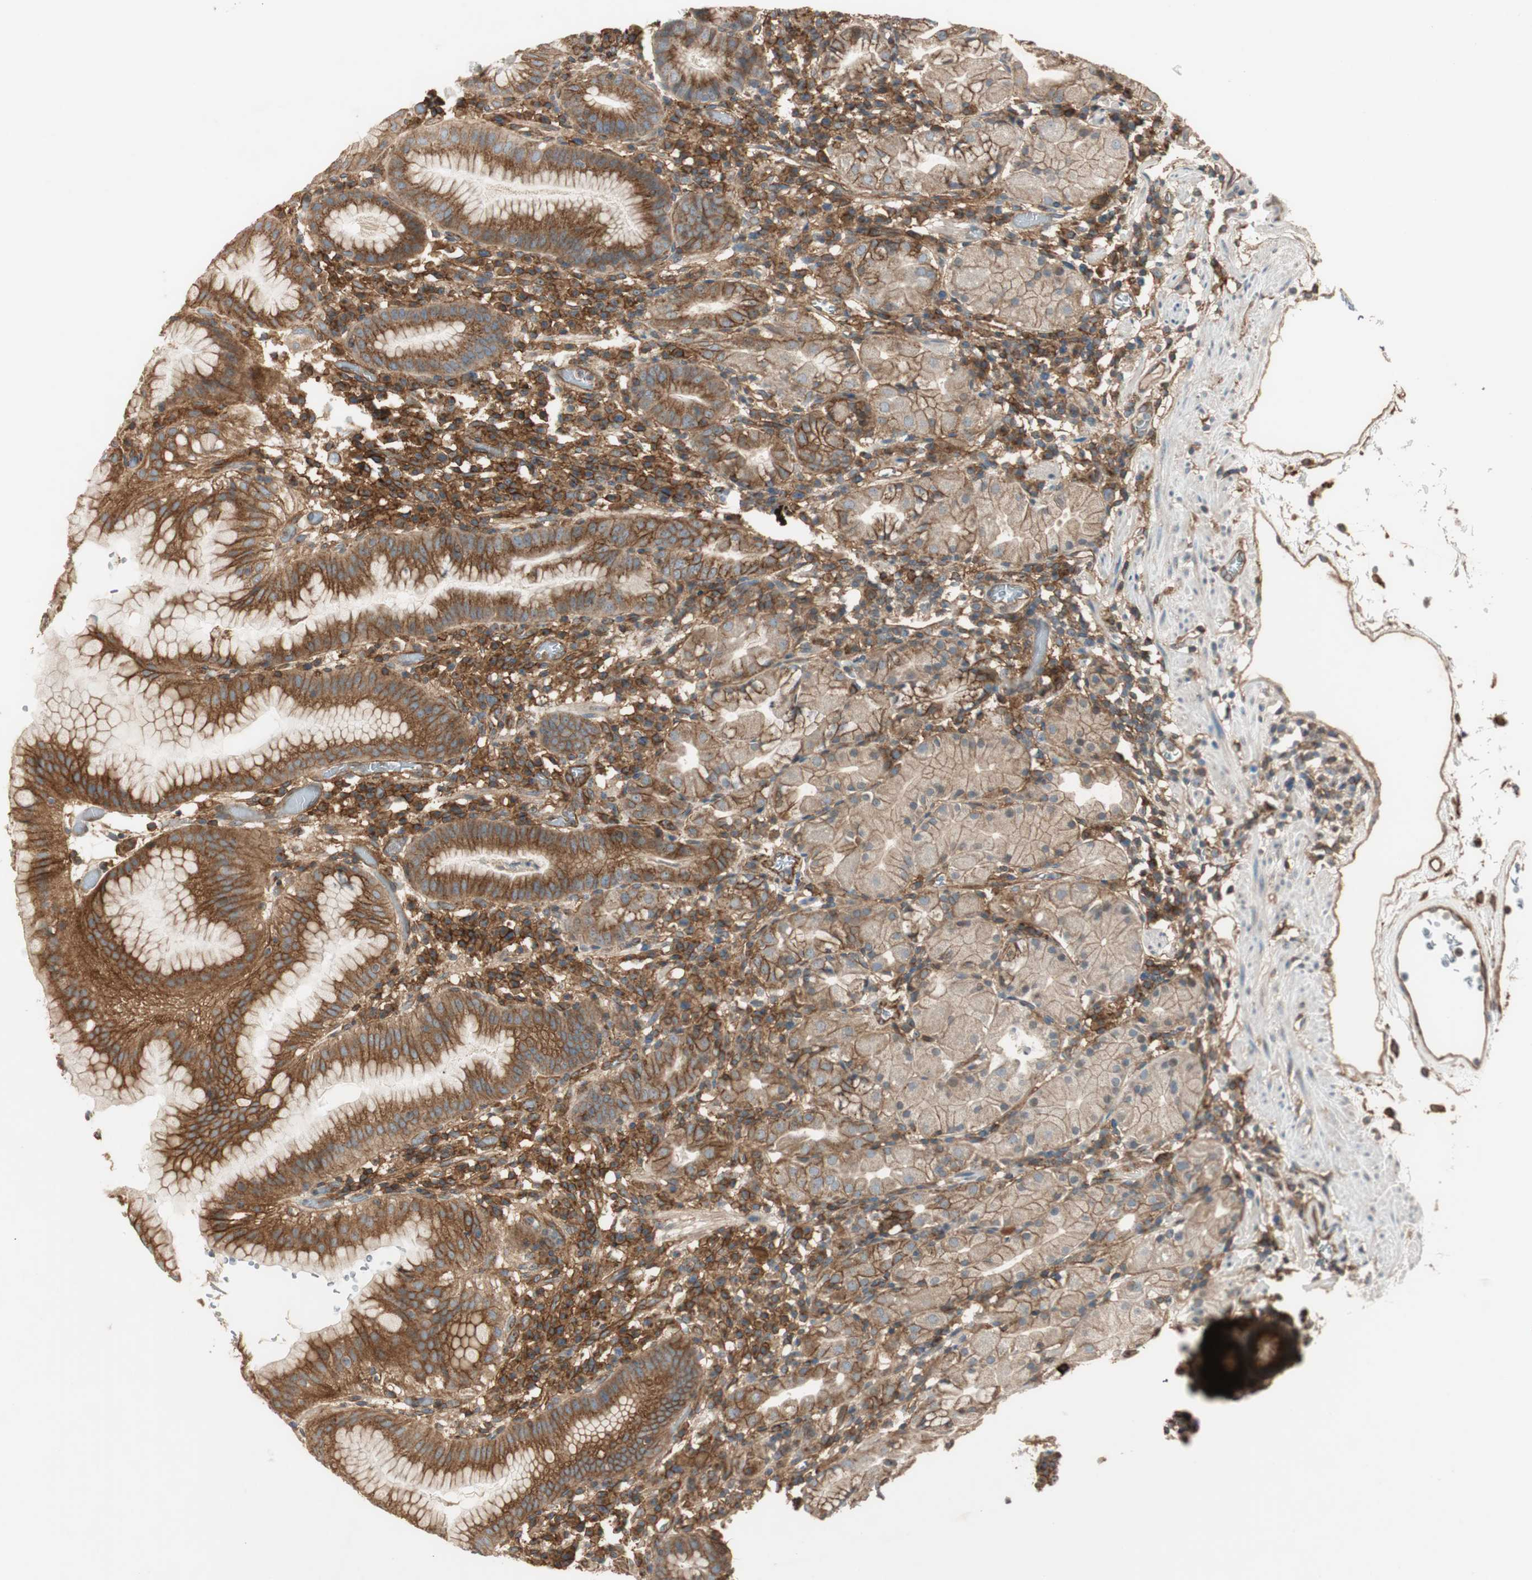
{"staining": {"intensity": "strong", "quantity": ">75%", "location": "cytoplasmic/membranous"}, "tissue": "stomach", "cell_type": "Glandular cells", "image_type": "normal", "snomed": [{"axis": "morphology", "description": "Normal tissue, NOS"}, {"axis": "topography", "description": "Stomach"}, {"axis": "topography", "description": "Stomach, lower"}], "caption": "The image reveals immunohistochemical staining of normal stomach. There is strong cytoplasmic/membranous expression is present in about >75% of glandular cells. (DAB (3,3'-diaminobenzidine) = brown stain, brightfield microscopy at high magnification).", "gene": "BTN3A3", "patient": {"sex": "female", "age": 75}}